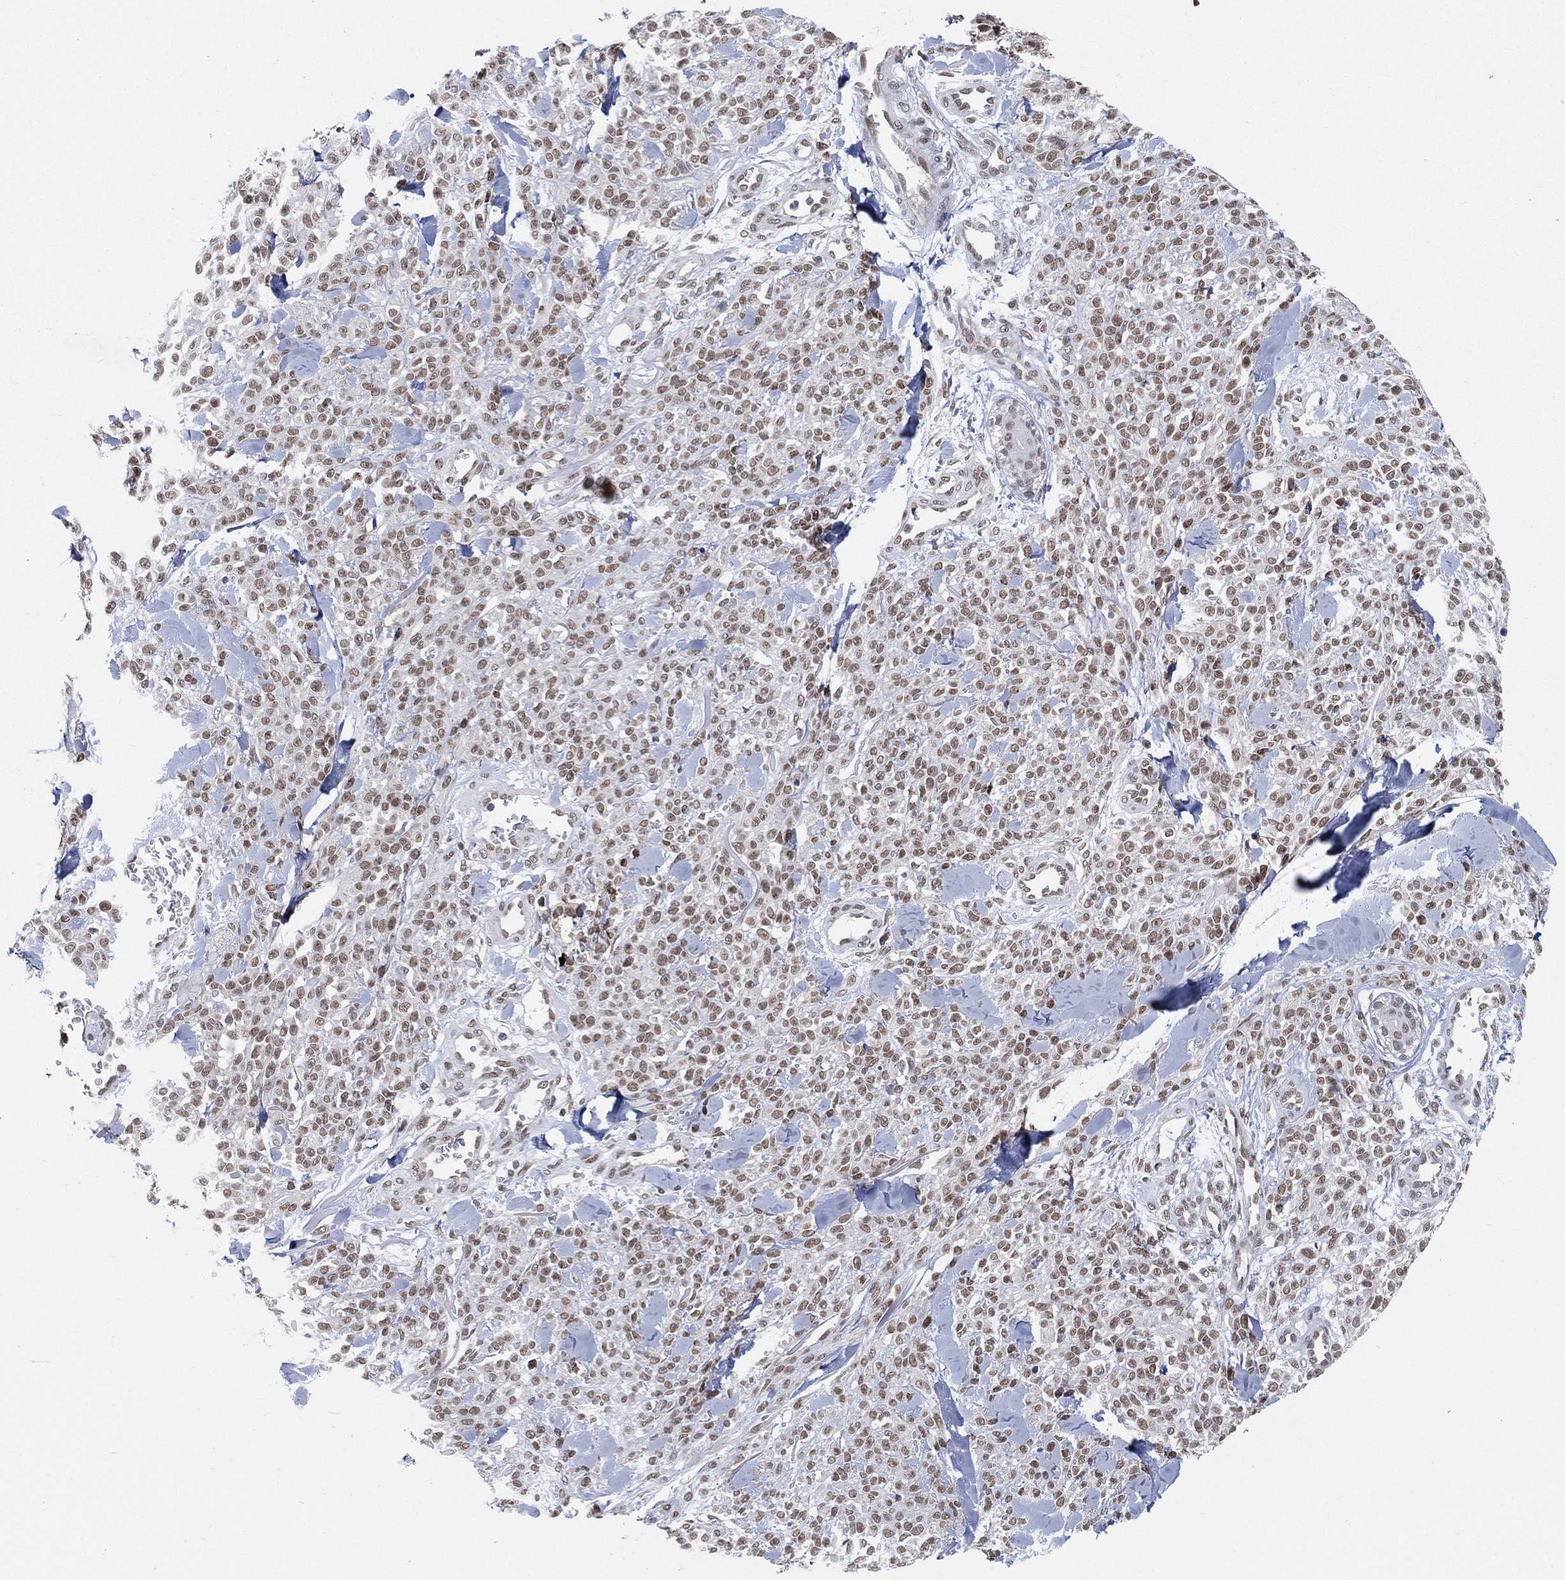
{"staining": {"intensity": "weak", "quantity": ">75%", "location": "nuclear"}, "tissue": "melanoma", "cell_type": "Tumor cells", "image_type": "cancer", "snomed": [{"axis": "morphology", "description": "Malignant melanoma, NOS"}, {"axis": "topography", "description": "Skin"}, {"axis": "topography", "description": "Skin of trunk"}], "caption": "This is a photomicrograph of immunohistochemistry staining of malignant melanoma, which shows weak positivity in the nuclear of tumor cells.", "gene": "YLPM1", "patient": {"sex": "male", "age": 74}}